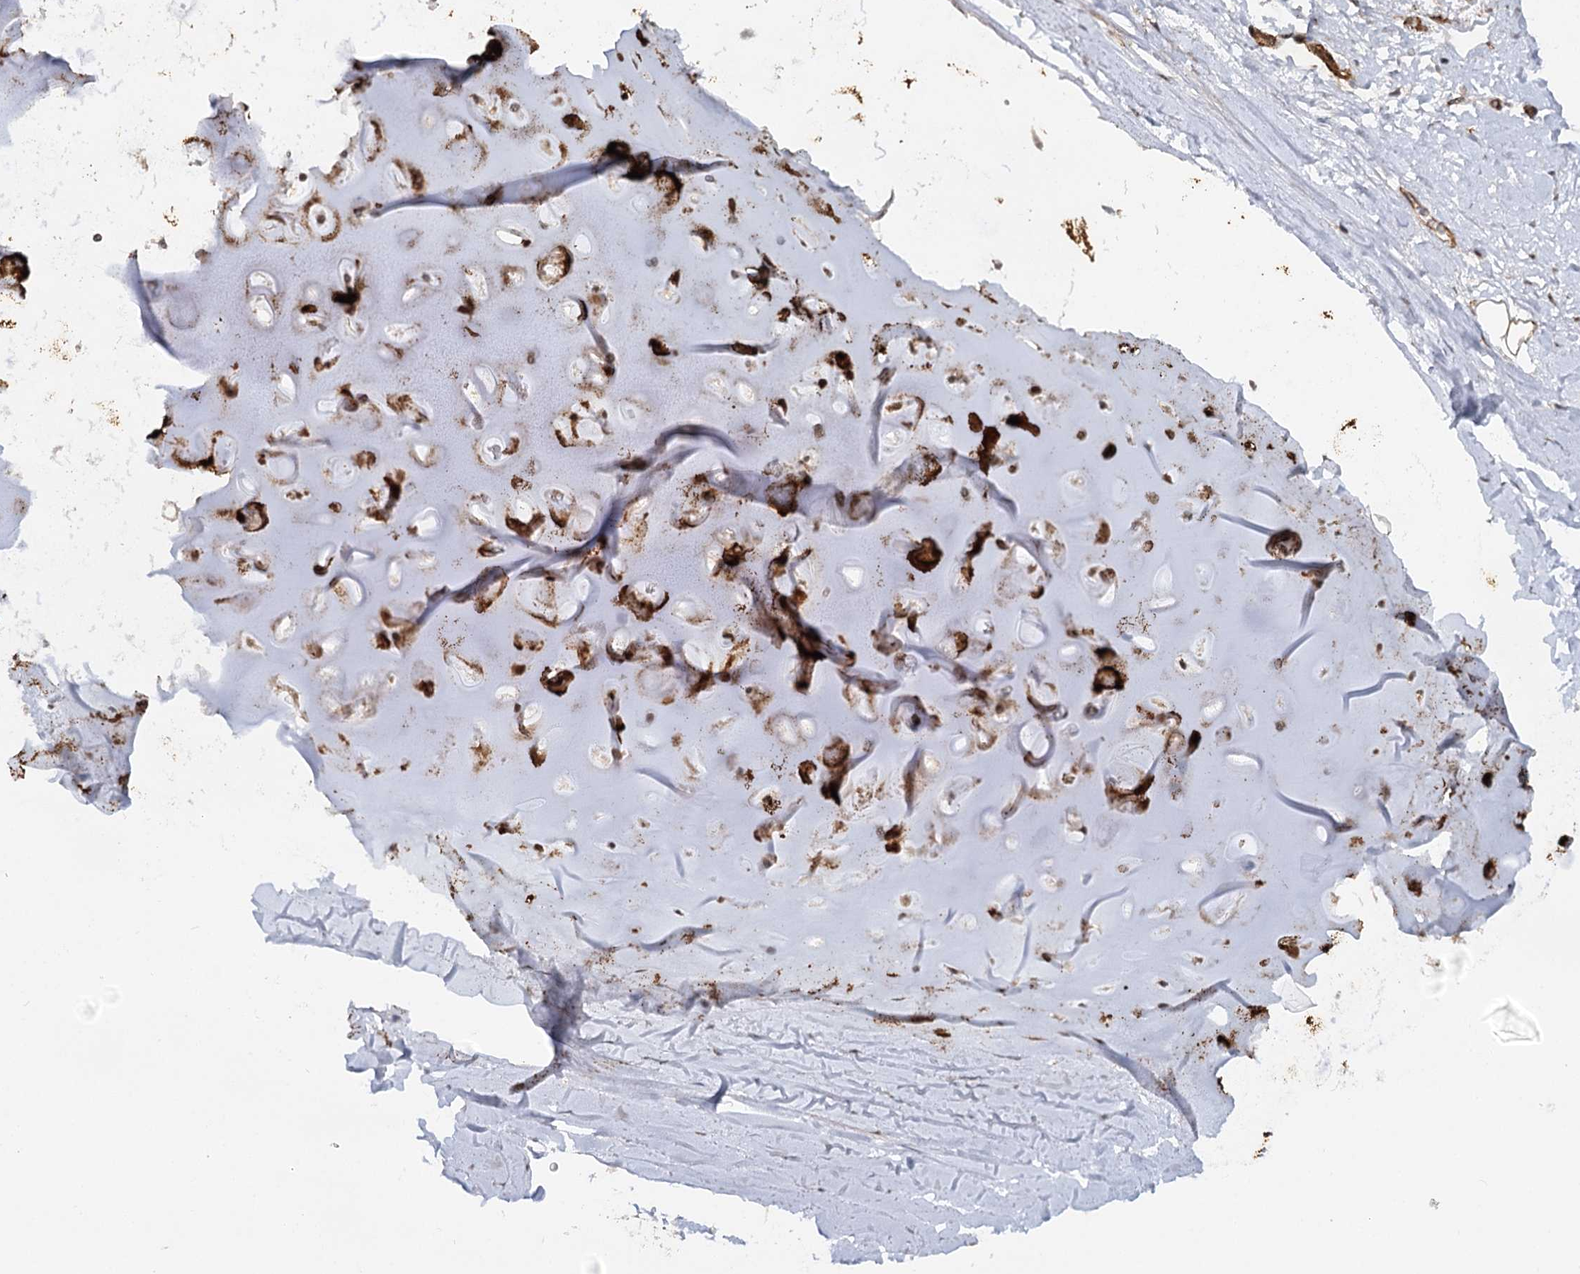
{"staining": {"intensity": "strong", "quantity": "25%-75%", "location": "cytoplasmic/membranous"}, "tissue": "adipose tissue", "cell_type": "Adipocytes", "image_type": "normal", "snomed": [{"axis": "morphology", "description": "Normal tissue, NOS"}, {"axis": "topography", "description": "Lymph node"}, {"axis": "topography", "description": "Bronchus"}], "caption": "Strong cytoplasmic/membranous expression is present in about 25%-75% of adipocytes in benign adipose tissue. The staining was performed using DAB (3,3'-diaminobenzidine), with brown indicating positive protein expression. Nuclei are stained blue with hematoxylin.", "gene": "GNL3L", "patient": {"sex": "male", "age": 63}}